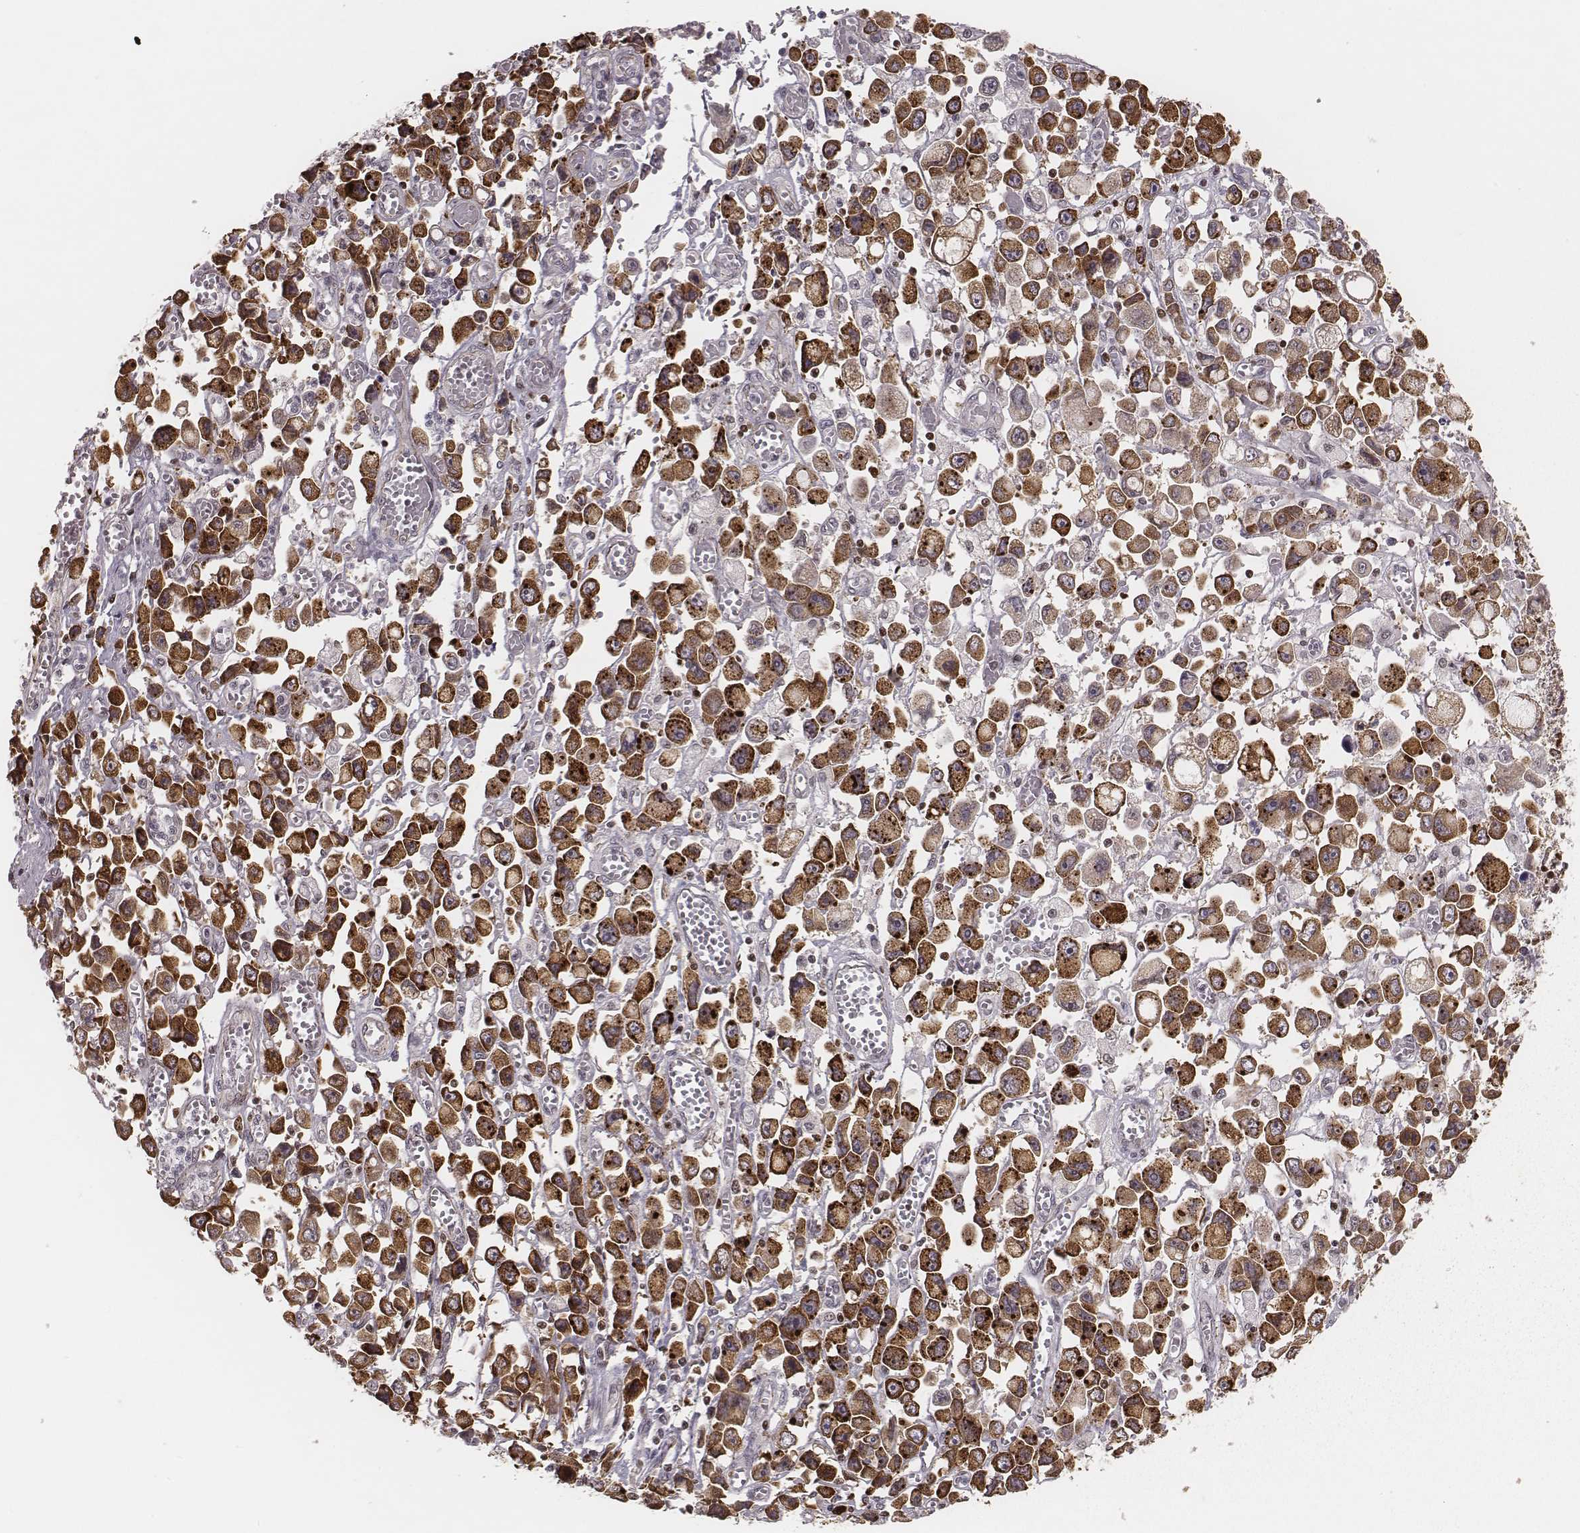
{"staining": {"intensity": "strong", "quantity": "25%-75%", "location": "cytoplasmic/membranous"}, "tissue": "stomach cancer", "cell_type": "Tumor cells", "image_type": "cancer", "snomed": [{"axis": "morphology", "description": "Adenocarcinoma, NOS"}, {"axis": "topography", "description": "Stomach, upper"}], "caption": "Adenocarcinoma (stomach) was stained to show a protein in brown. There is high levels of strong cytoplasmic/membranous positivity in about 25%-75% of tumor cells. (DAB (3,3'-diaminobenzidine) IHC, brown staining for protein, blue staining for nuclei).", "gene": "WDR59", "patient": {"sex": "male", "age": 70}}